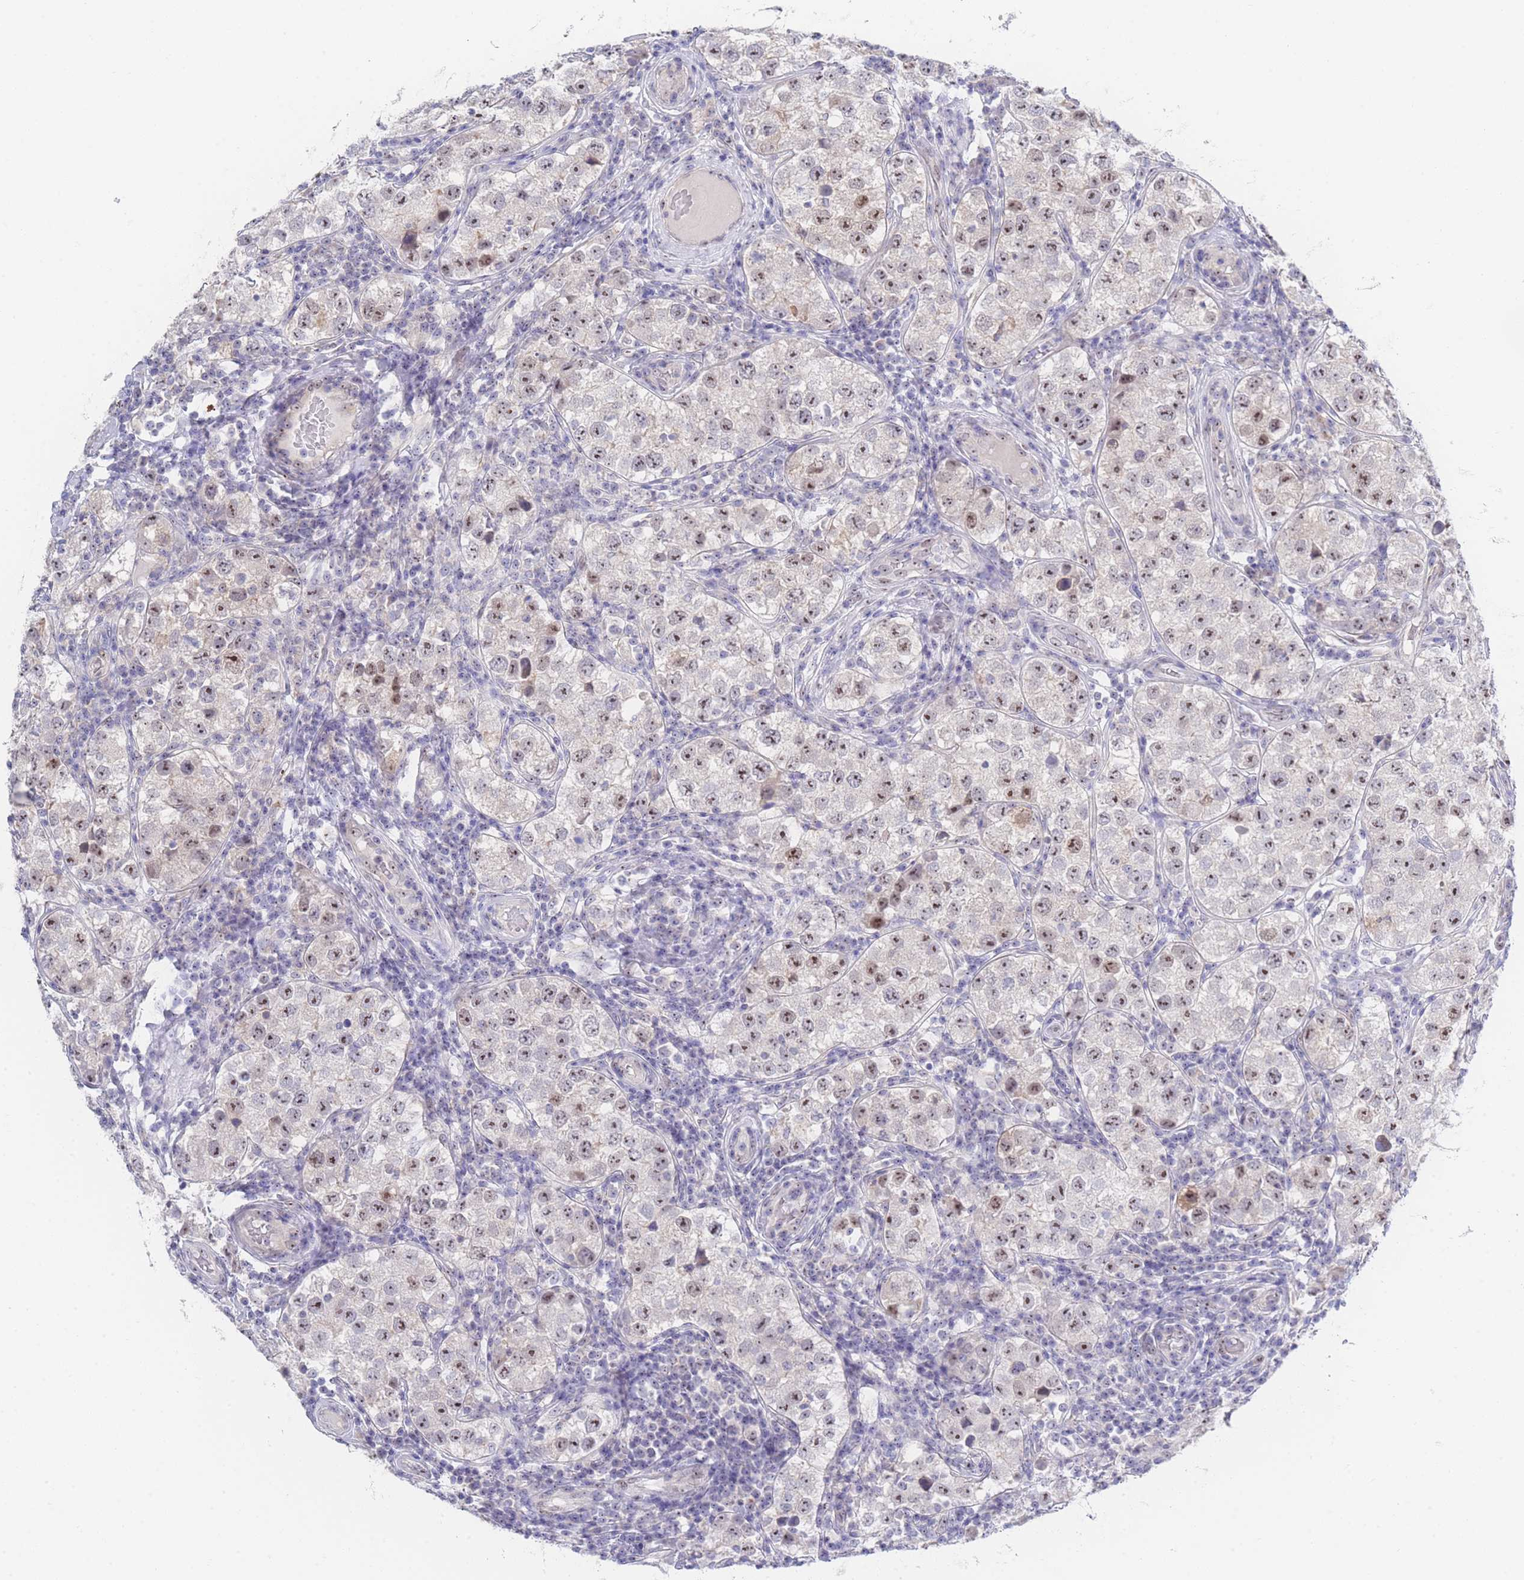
{"staining": {"intensity": "moderate", "quantity": "25%-75%", "location": "nuclear"}, "tissue": "testis cancer", "cell_type": "Tumor cells", "image_type": "cancer", "snomed": [{"axis": "morphology", "description": "Seminoma, NOS"}, {"axis": "topography", "description": "Testis"}], "caption": "Testis seminoma stained for a protein (brown) demonstrates moderate nuclear positive staining in about 25%-75% of tumor cells.", "gene": "ZNF142", "patient": {"sex": "male", "age": 34}}